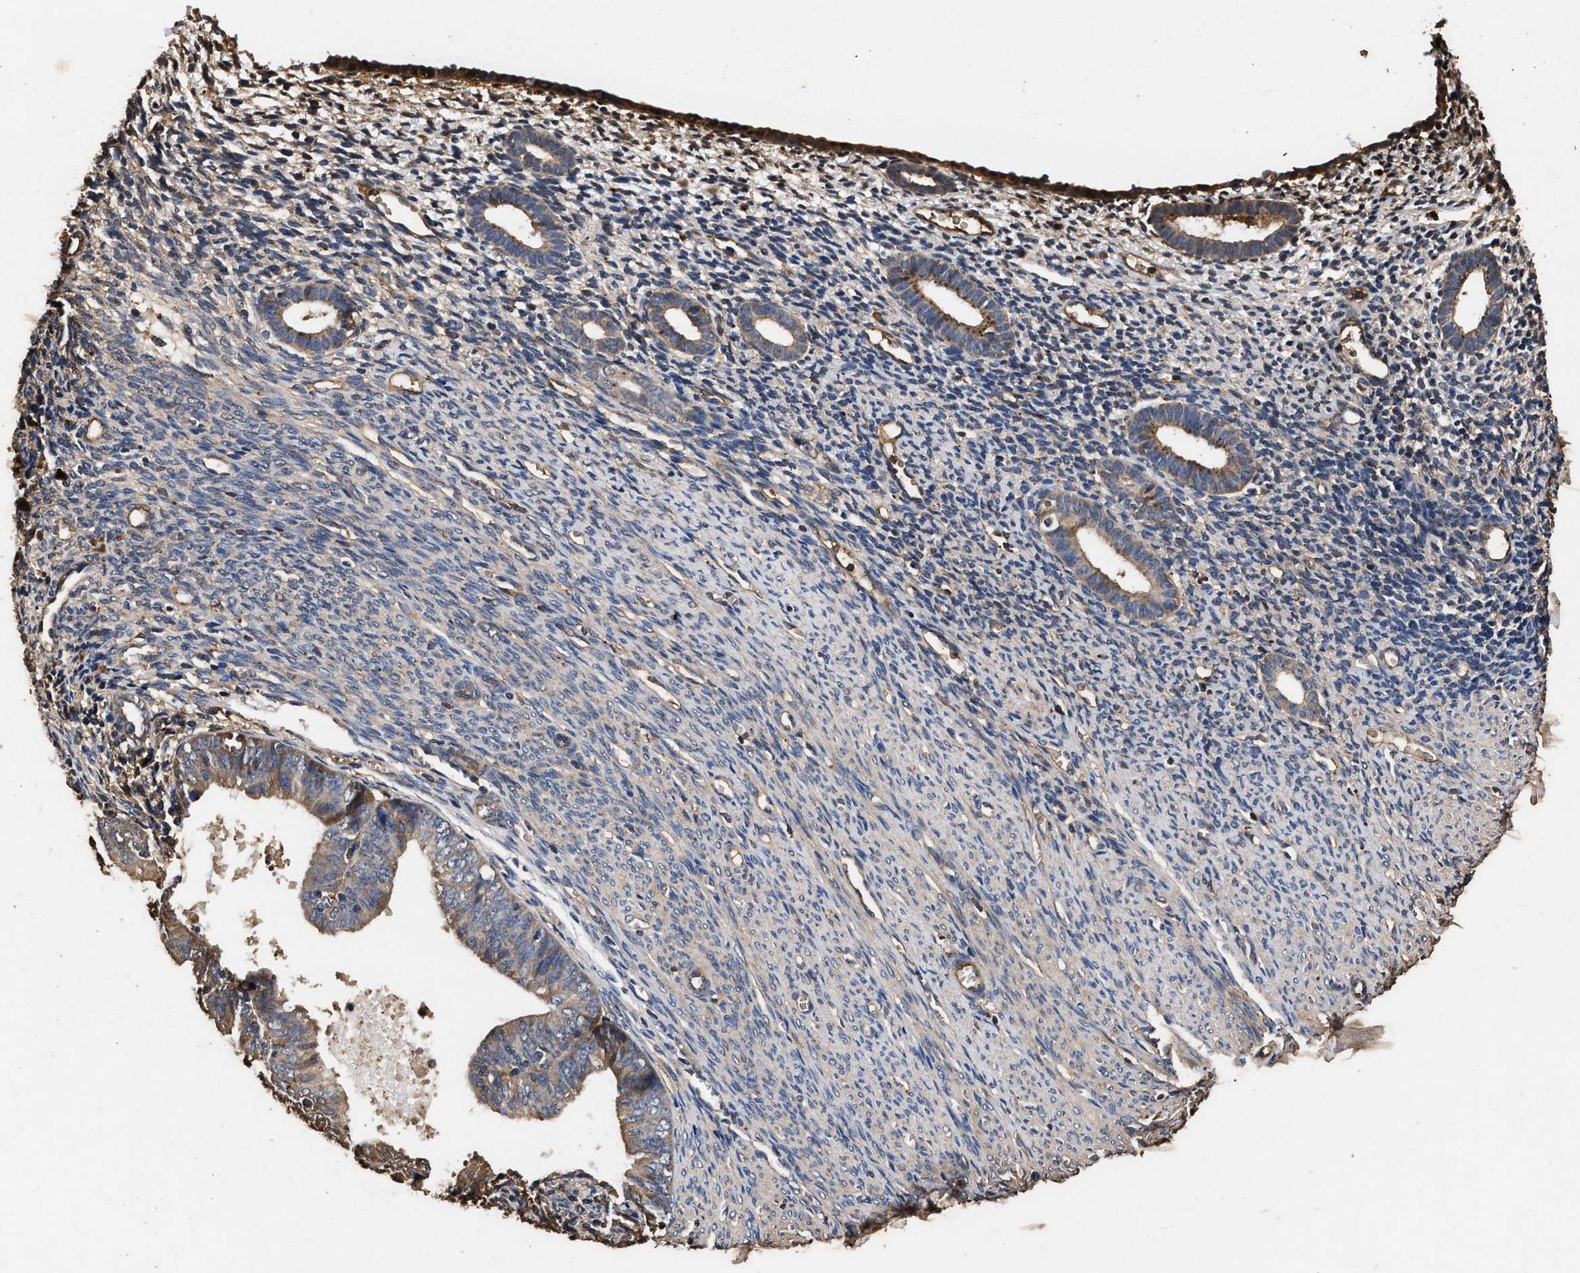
{"staining": {"intensity": "moderate", "quantity": "25%-75%", "location": "cytoplasmic/membranous"}, "tissue": "endometrium", "cell_type": "Cells in endometrial stroma", "image_type": "normal", "snomed": [{"axis": "morphology", "description": "Normal tissue, NOS"}, {"axis": "morphology", "description": "Adenocarcinoma, NOS"}, {"axis": "topography", "description": "Endometrium"}], "caption": "Immunohistochemical staining of normal endometrium demonstrates moderate cytoplasmic/membranous protein staining in approximately 25%-75% of cells in endometrial stroma.", "gene": "ENSG00000286112", "patient": {"sex": "female", "age": 57}}